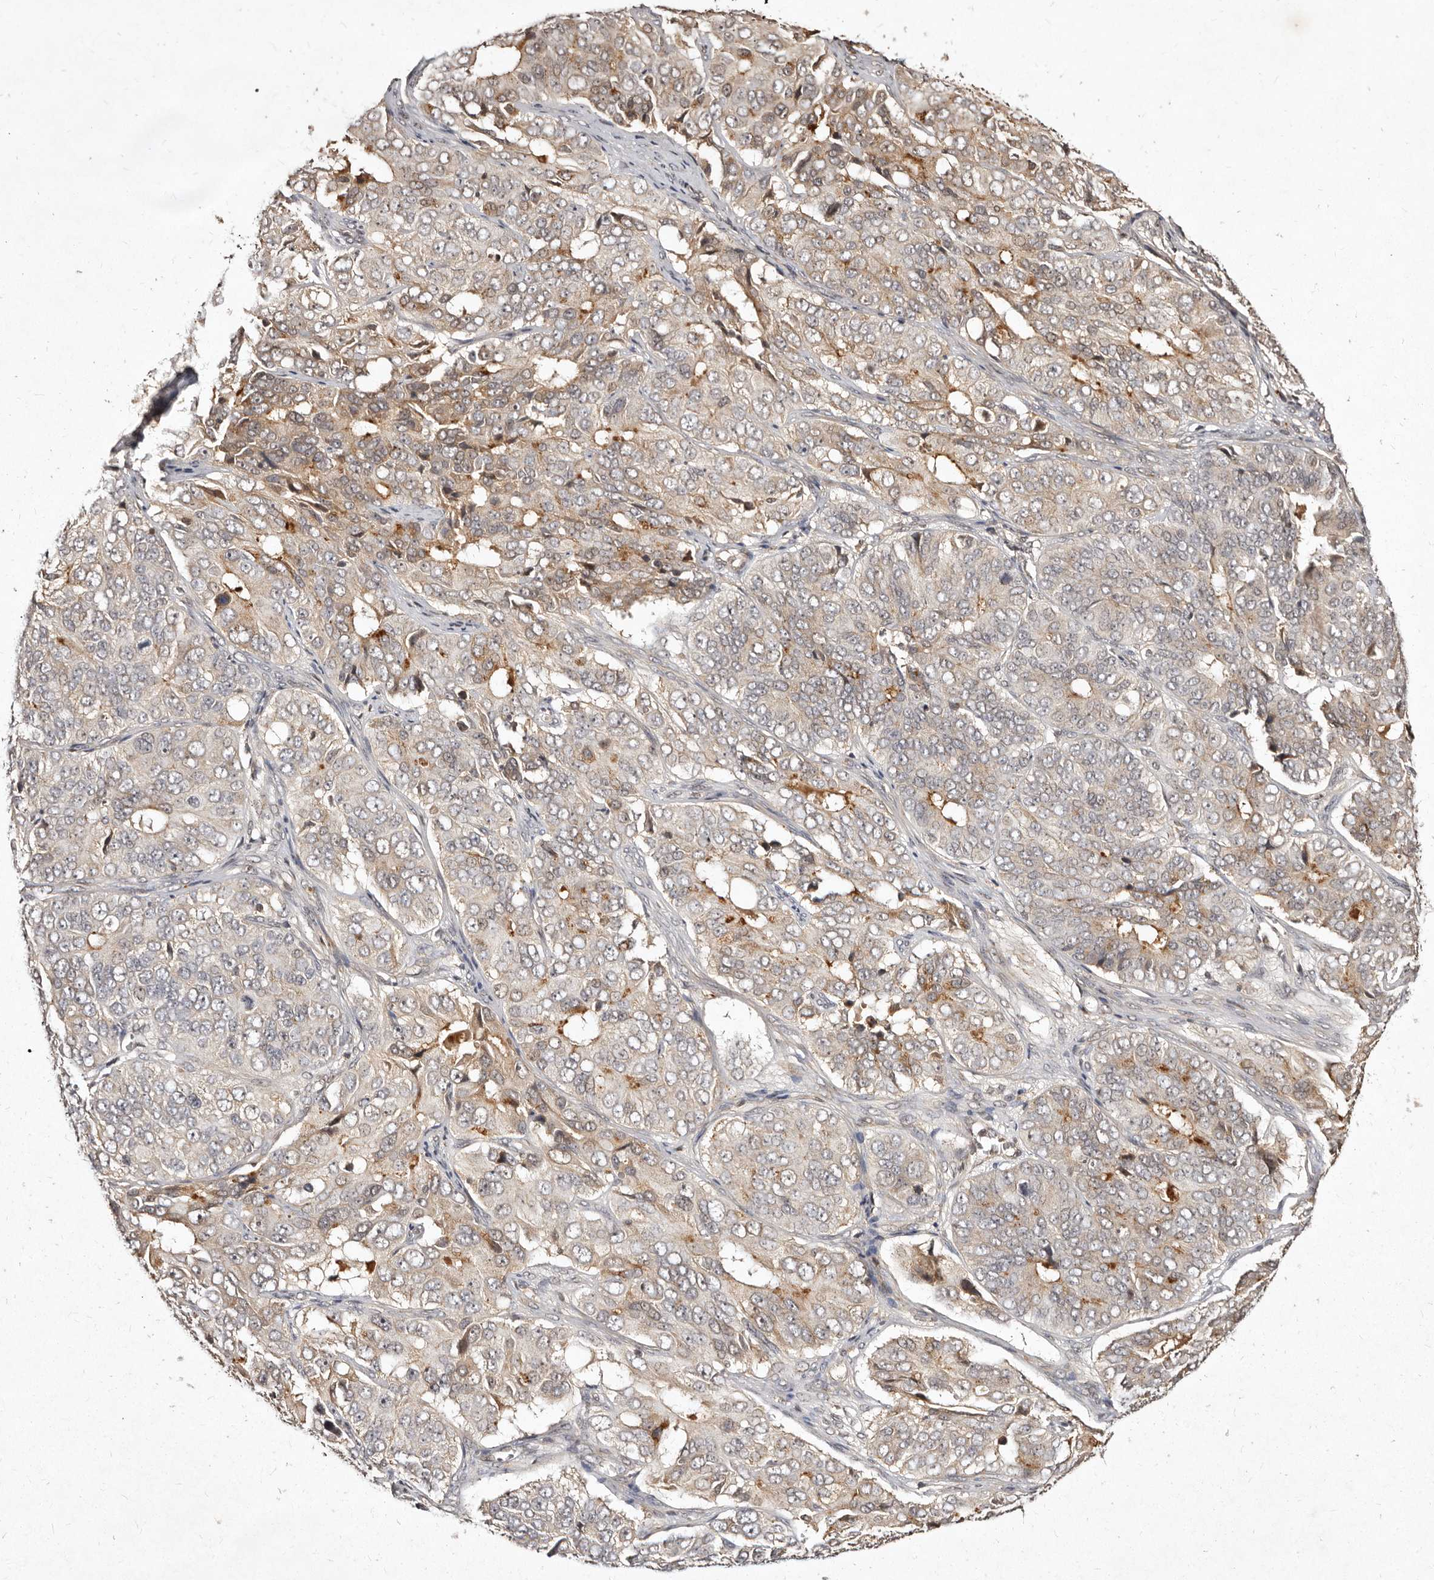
{"staining": {"intensity": "moderate", "quantity": "<25%", "location": "cytoplasmic/membranous"}, "tissue": "ovarian cancer", "cell_type": "Tumor cells", "image_type": "cancer", "snomed": [{"axis": "morphology", "description": "Carcinoma, endometroid"}, {"axis": "topography", "description": "Ovary"}], "caption": "Immunohistochemical staining of human ovarian endometroid carcinoma reveals moderate cytoplasmic/membranous protein staining in approximately <25% of tumor cells.", "gene": "LCORL", "patient": {"sex": "female", "age": 51}}